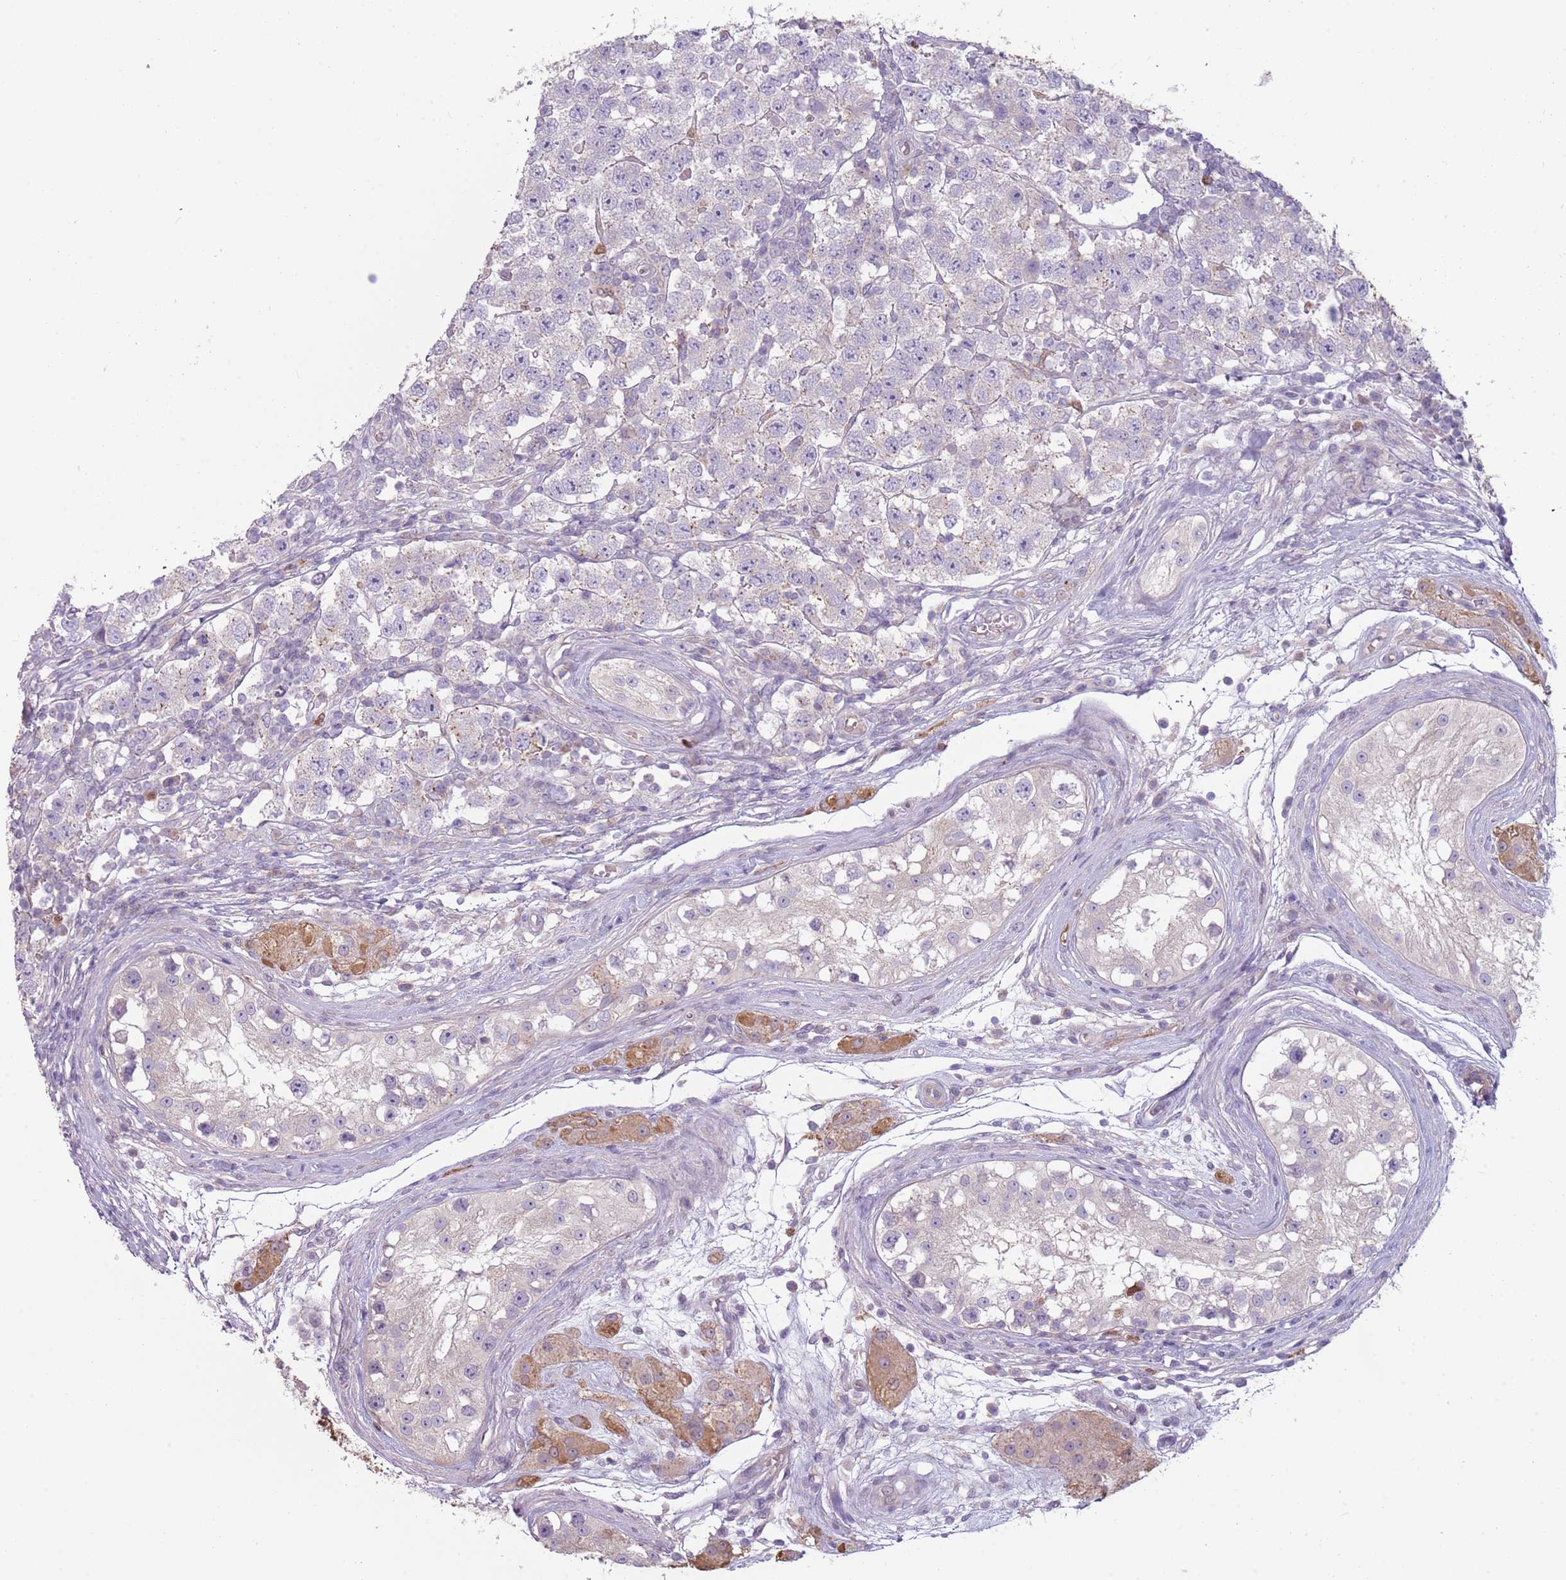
{"staining": {"intensity": "negative", "quantity": "none", "location": "none"}, "tissue": "testis cancer", "cell_type": "Tumor cells", "image_type": "cancer", "snomed": [{"axis": "morphology", "description": "Seminoma, NOS"}, {"axis": "topography", "description": "Testis"}], "caption": "This is an immunohistochemistry image of testis cancer (seminoma). There is no positivity in tumor cells.", "gene": "SPAG4", "patient": {"sex": "male", "age": 34}}